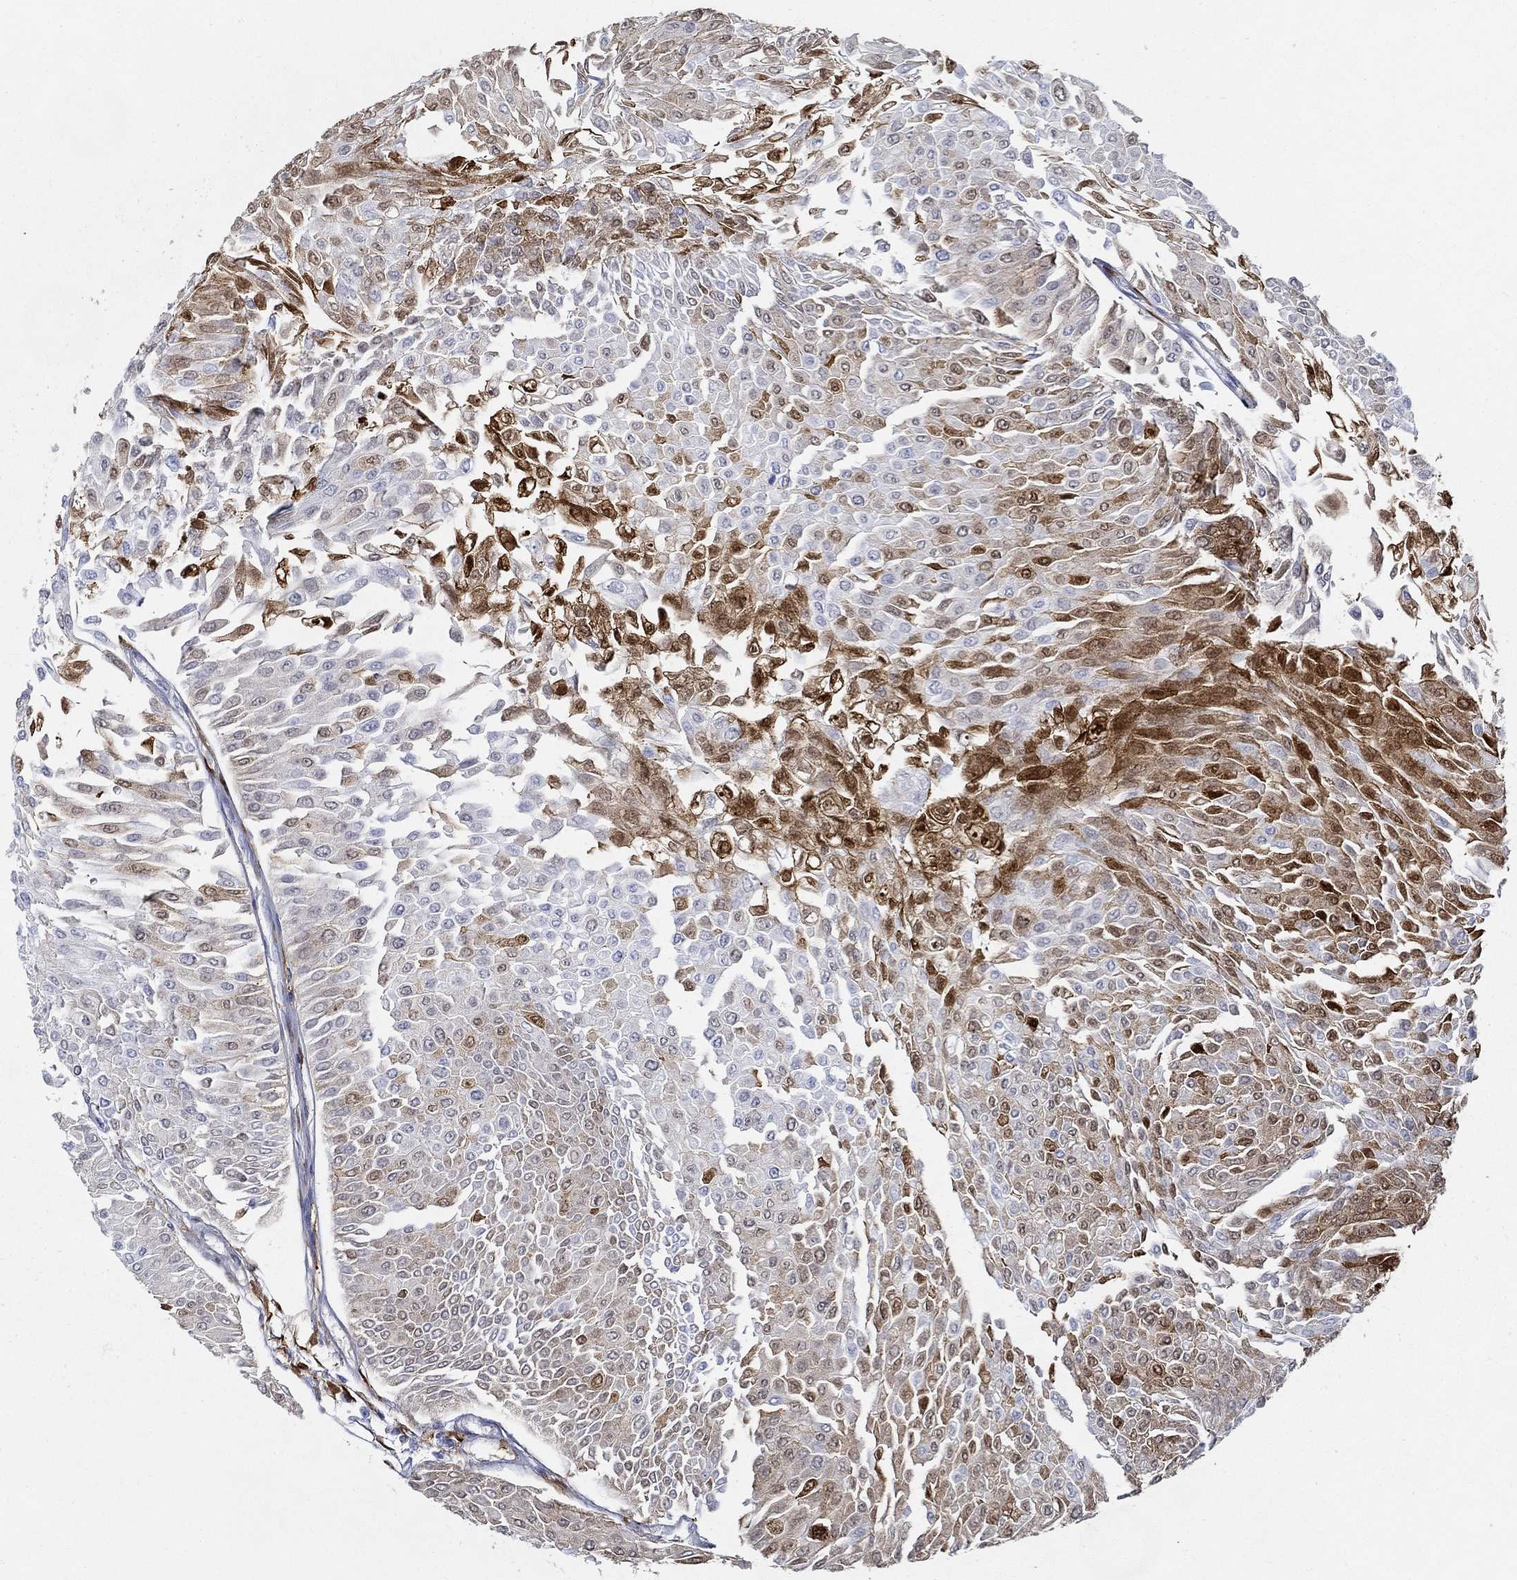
{"staining": {"intensity": "strong", "quantity": "25%-75%", "location": "nuclear"}, "tissue": "urothelial cancer", "cell_type": "Tumor cells", "image_type": "cancer", "snomed": [{"axis": "morphology", "description": "Urothelial carcinoma, Low grade"}, {"axis": "topography", "description": "Urinary bladder"}], "caption": "A high-resolution micrograph shows immunohistochemistry (IHC) staining of urothelial carcinoma (low-grade), which exhibits strong nuclear staining in about 25%-75% of tumor cells.", "gene": "TGFBI", "patient": {"sex": "male", "age": 67}}